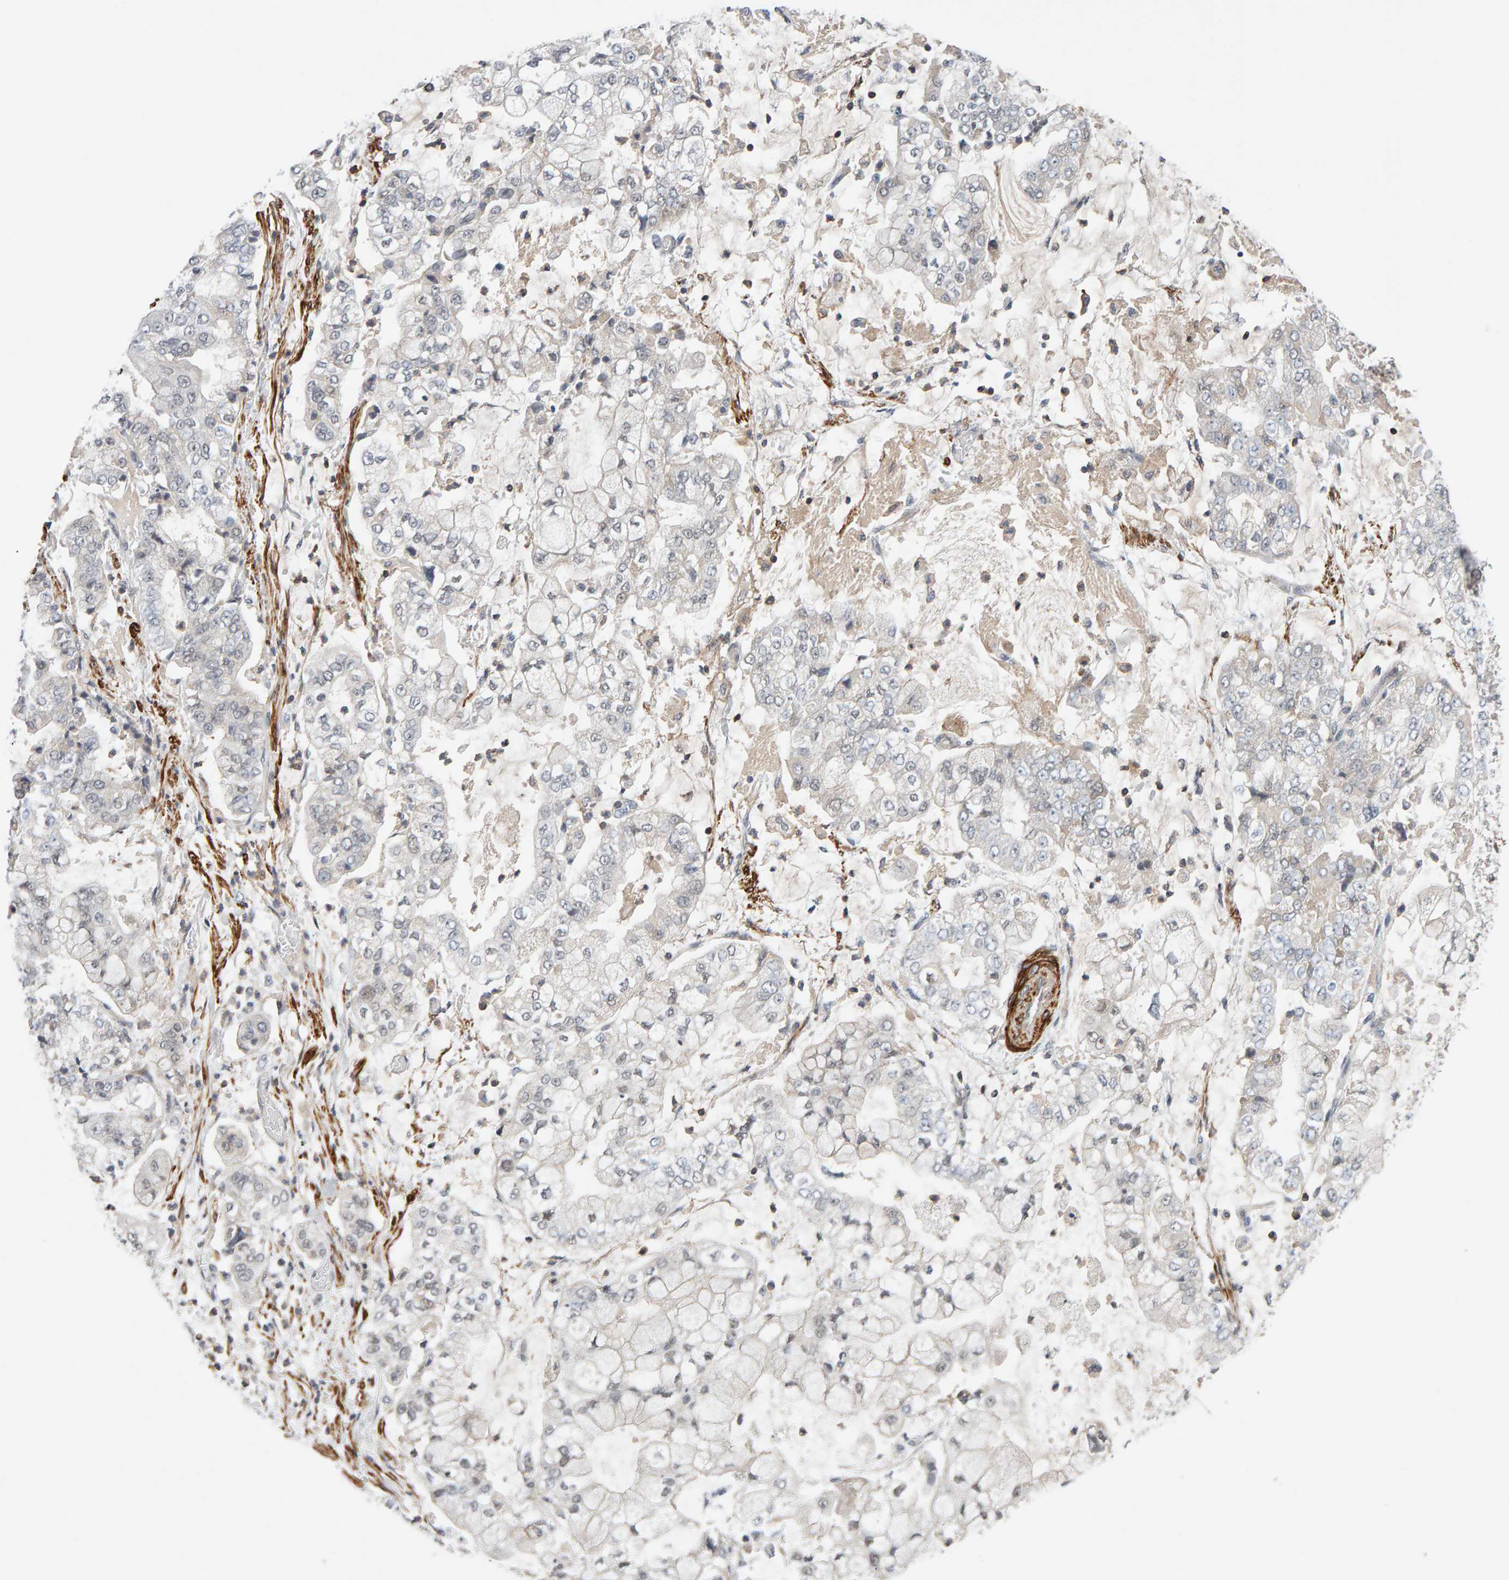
{"staining": {"intensity": "negative", "quantity": "none", "location": "none"}, "tissue": "stomach cancer", "cell_type": "Tumor cells", "image_type": "cancer", "snomed": [{"axis": "morphology", "description": "Adenocarcinoma, NOS"}, {"axis": "topography", "description": "Stomach"}], "caption": "This is an immunohistochemistry photomicrograph of human stomach adenocarcinoma. There is no staining in tumor cells.", "gene": "NUDCD1", "patient": {"sex": "male", "age": 76}}